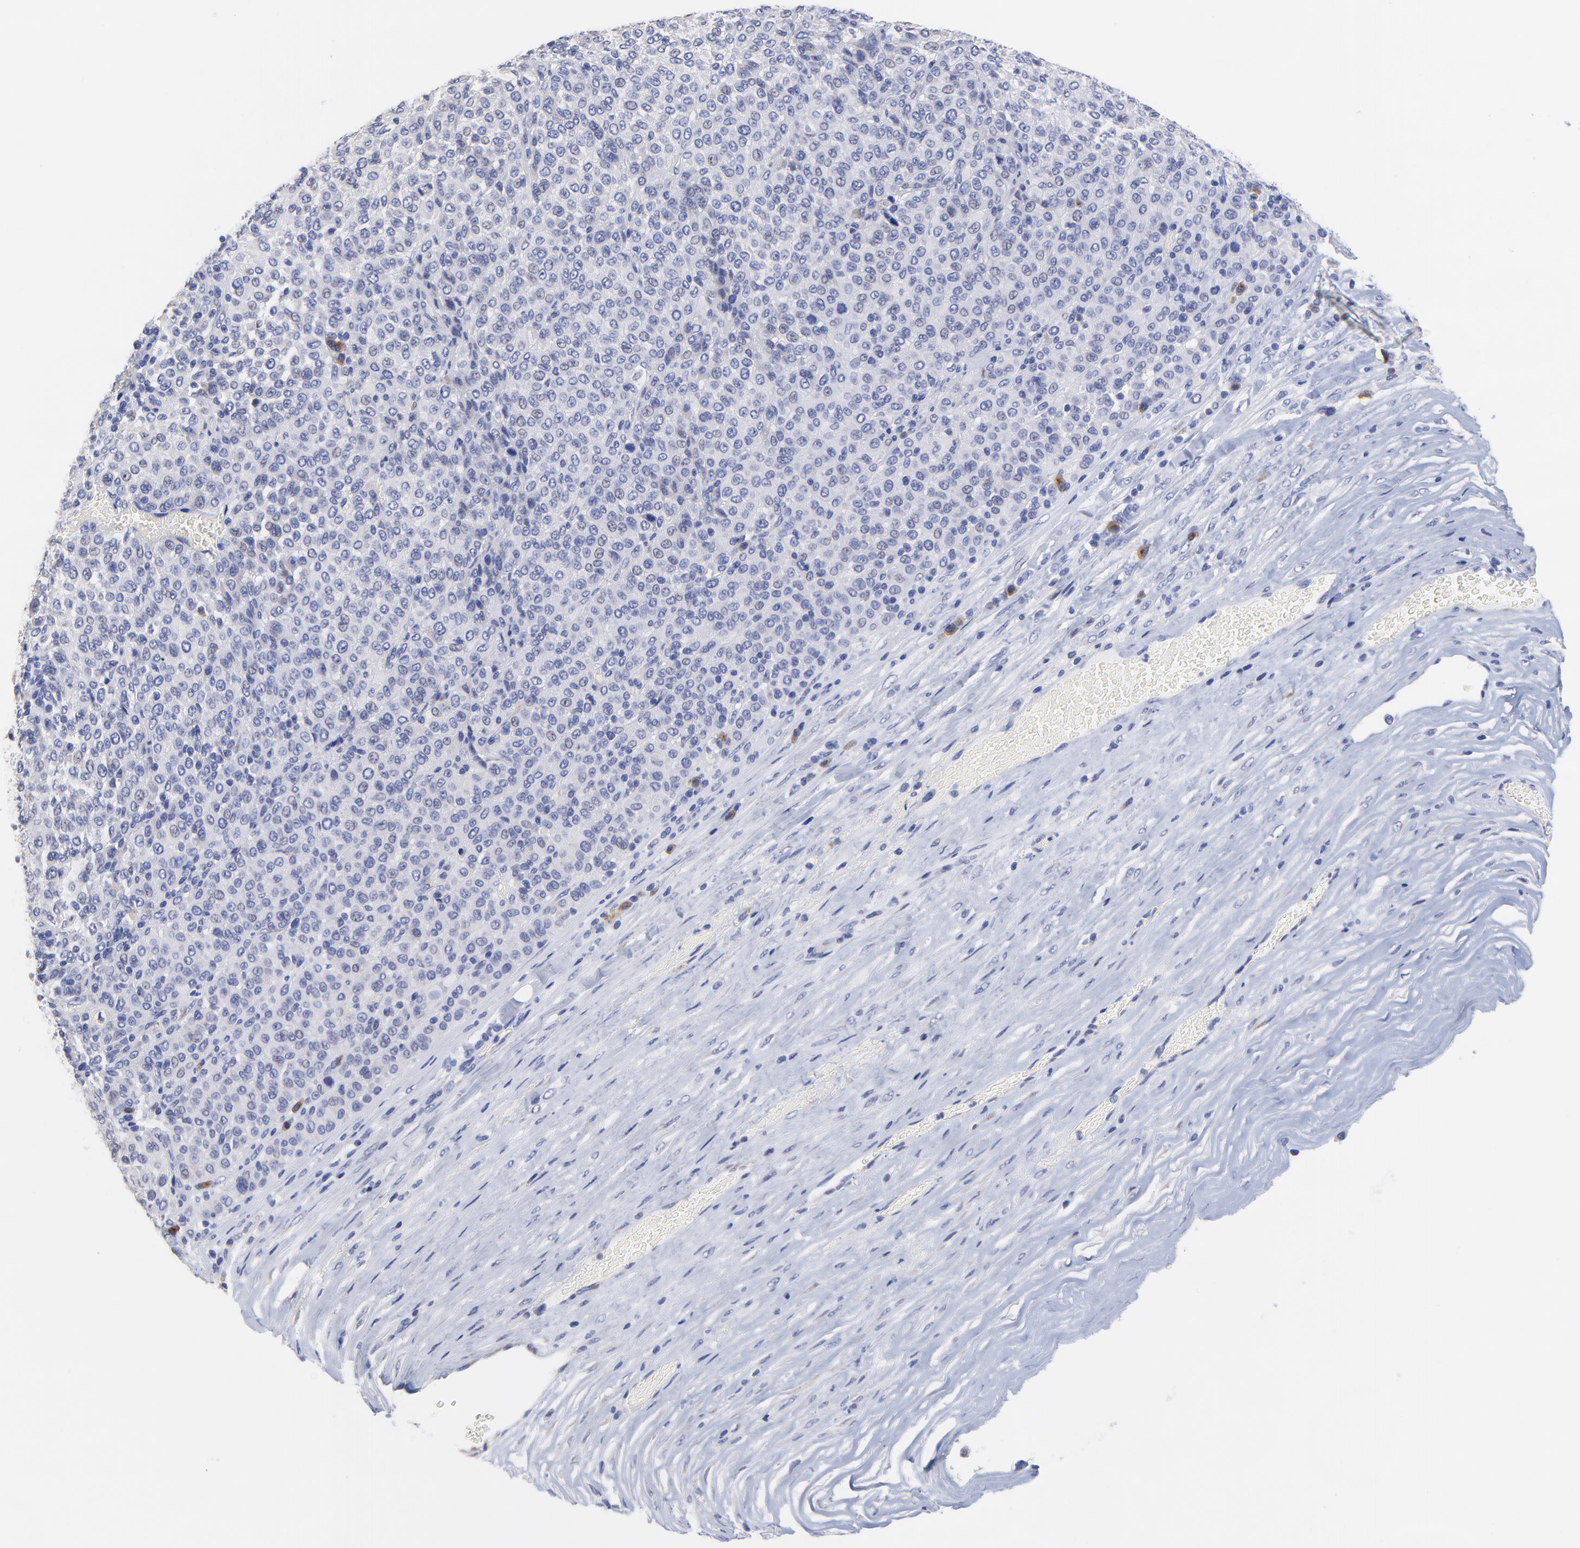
{"staining": {"intensity": "negative", "quantity": "none", "location": "none"}, "tissue": "melanoma", "cell_type": "Tumor cells", "image_type": "cancer", "snomed": [{"axis": "morphology", "description": "Malignant melanoma, Metastatic site"}, {"axis": "topography", "description": "Pancreas"}], "caption": "Immunohistochemical staining of malignant melanoma (metastatic site) exhibits no significant positivity in tumor cells. (DAB (3,3'-diaminobenzidine) IHC with hematoxylin counter stain).", "gene": "LAX1", "patient": {"sex": "female", "age": 30}}